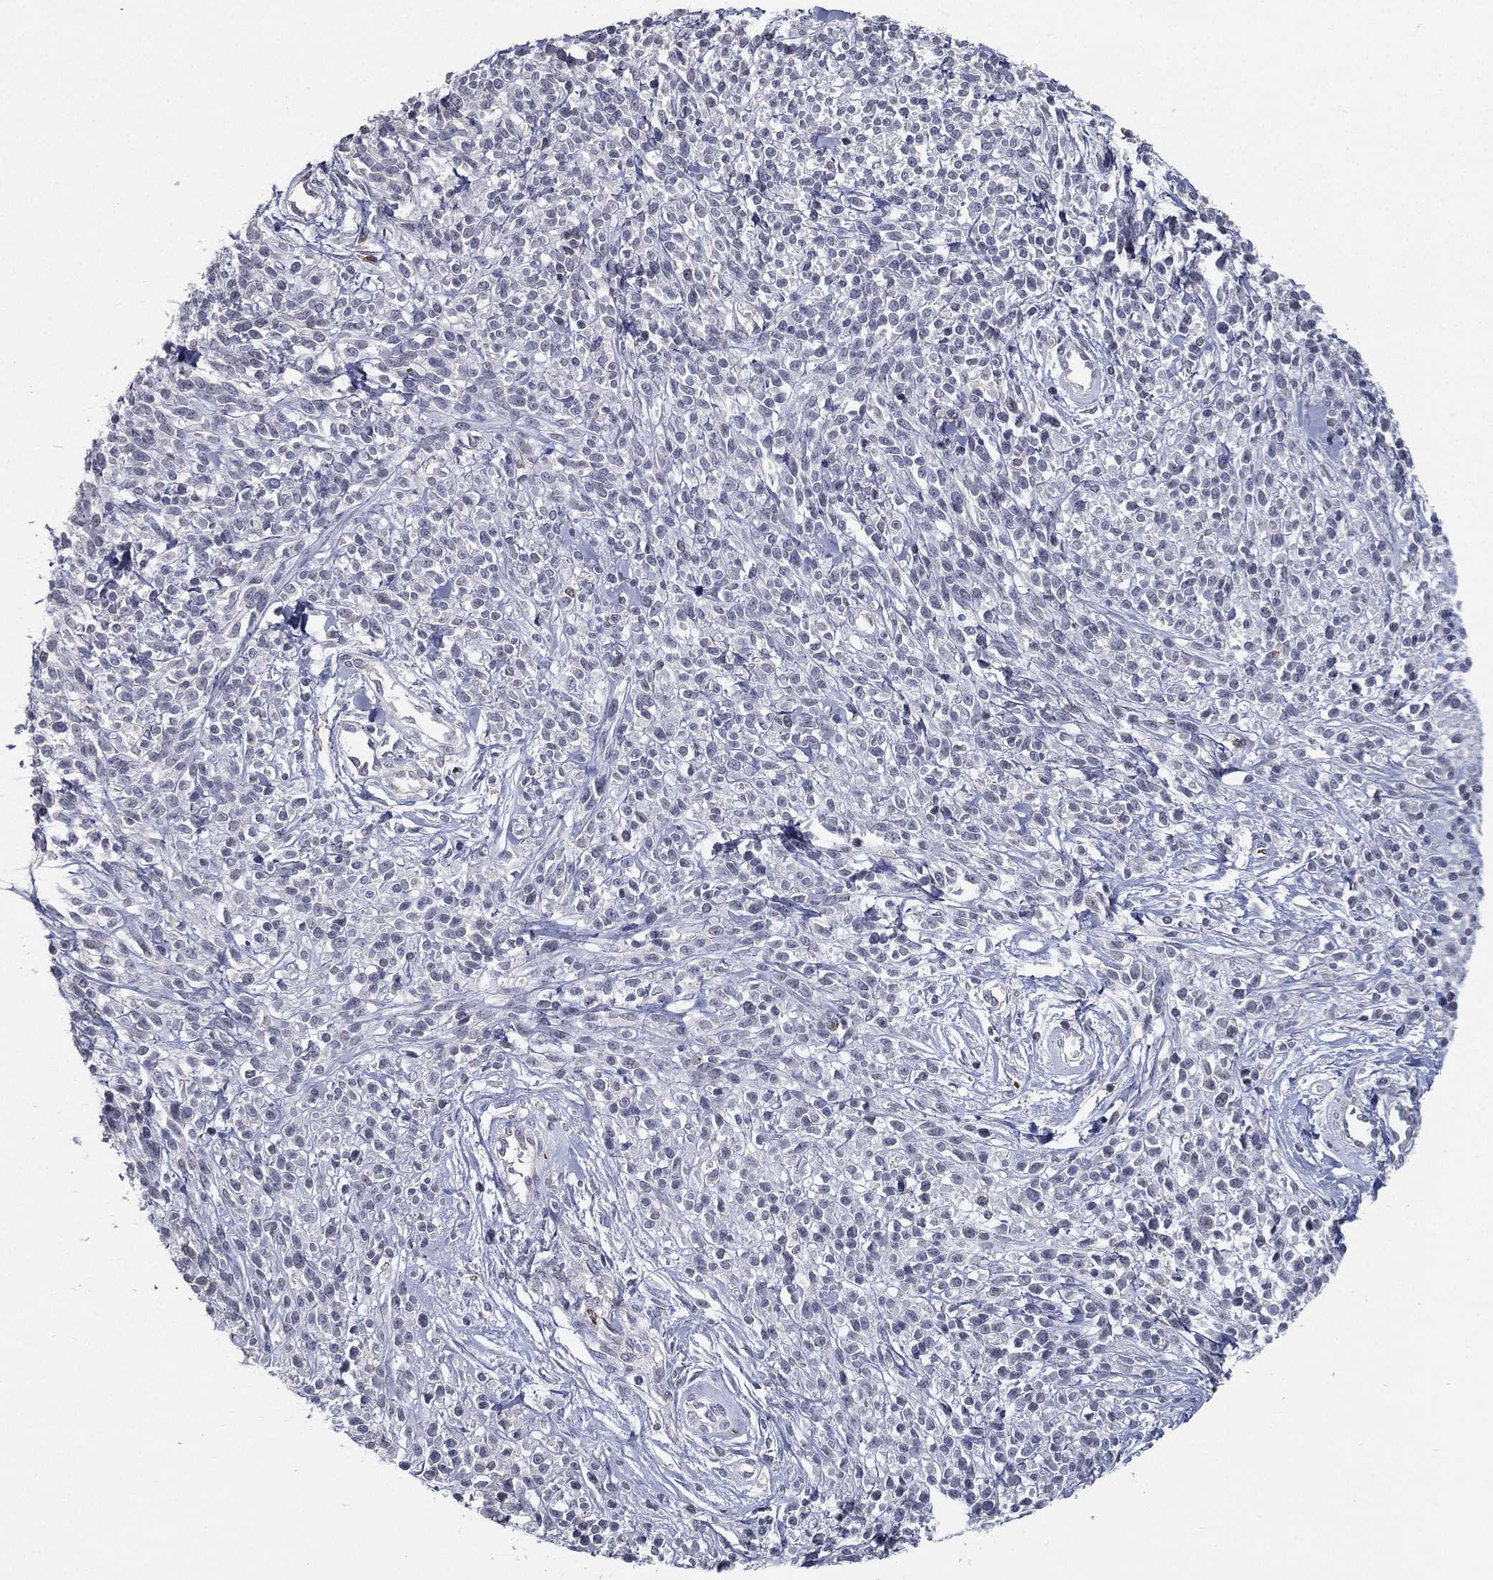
{"staining": {"intensity": "negative", "quantity": "none", "location": "none"}, "tissue": "melanoma", "cell_type": "Tumor cells", "image_type": "cancer", "snomed": [{"axis": "morphology", "description": "Malignant melanoma, NOS"}, {"axis": "topography", "description": "Skin"}, {"axis": "topography", "description": "Skin of trunk"}], "caption": "DAB (3,3'-diaminobenzidine) immunohistochemical staining of melanoma shows no significant positivity in tumor cells.", "gene": "EVI2B", "patient": {"sex": "male", "age": 74}}